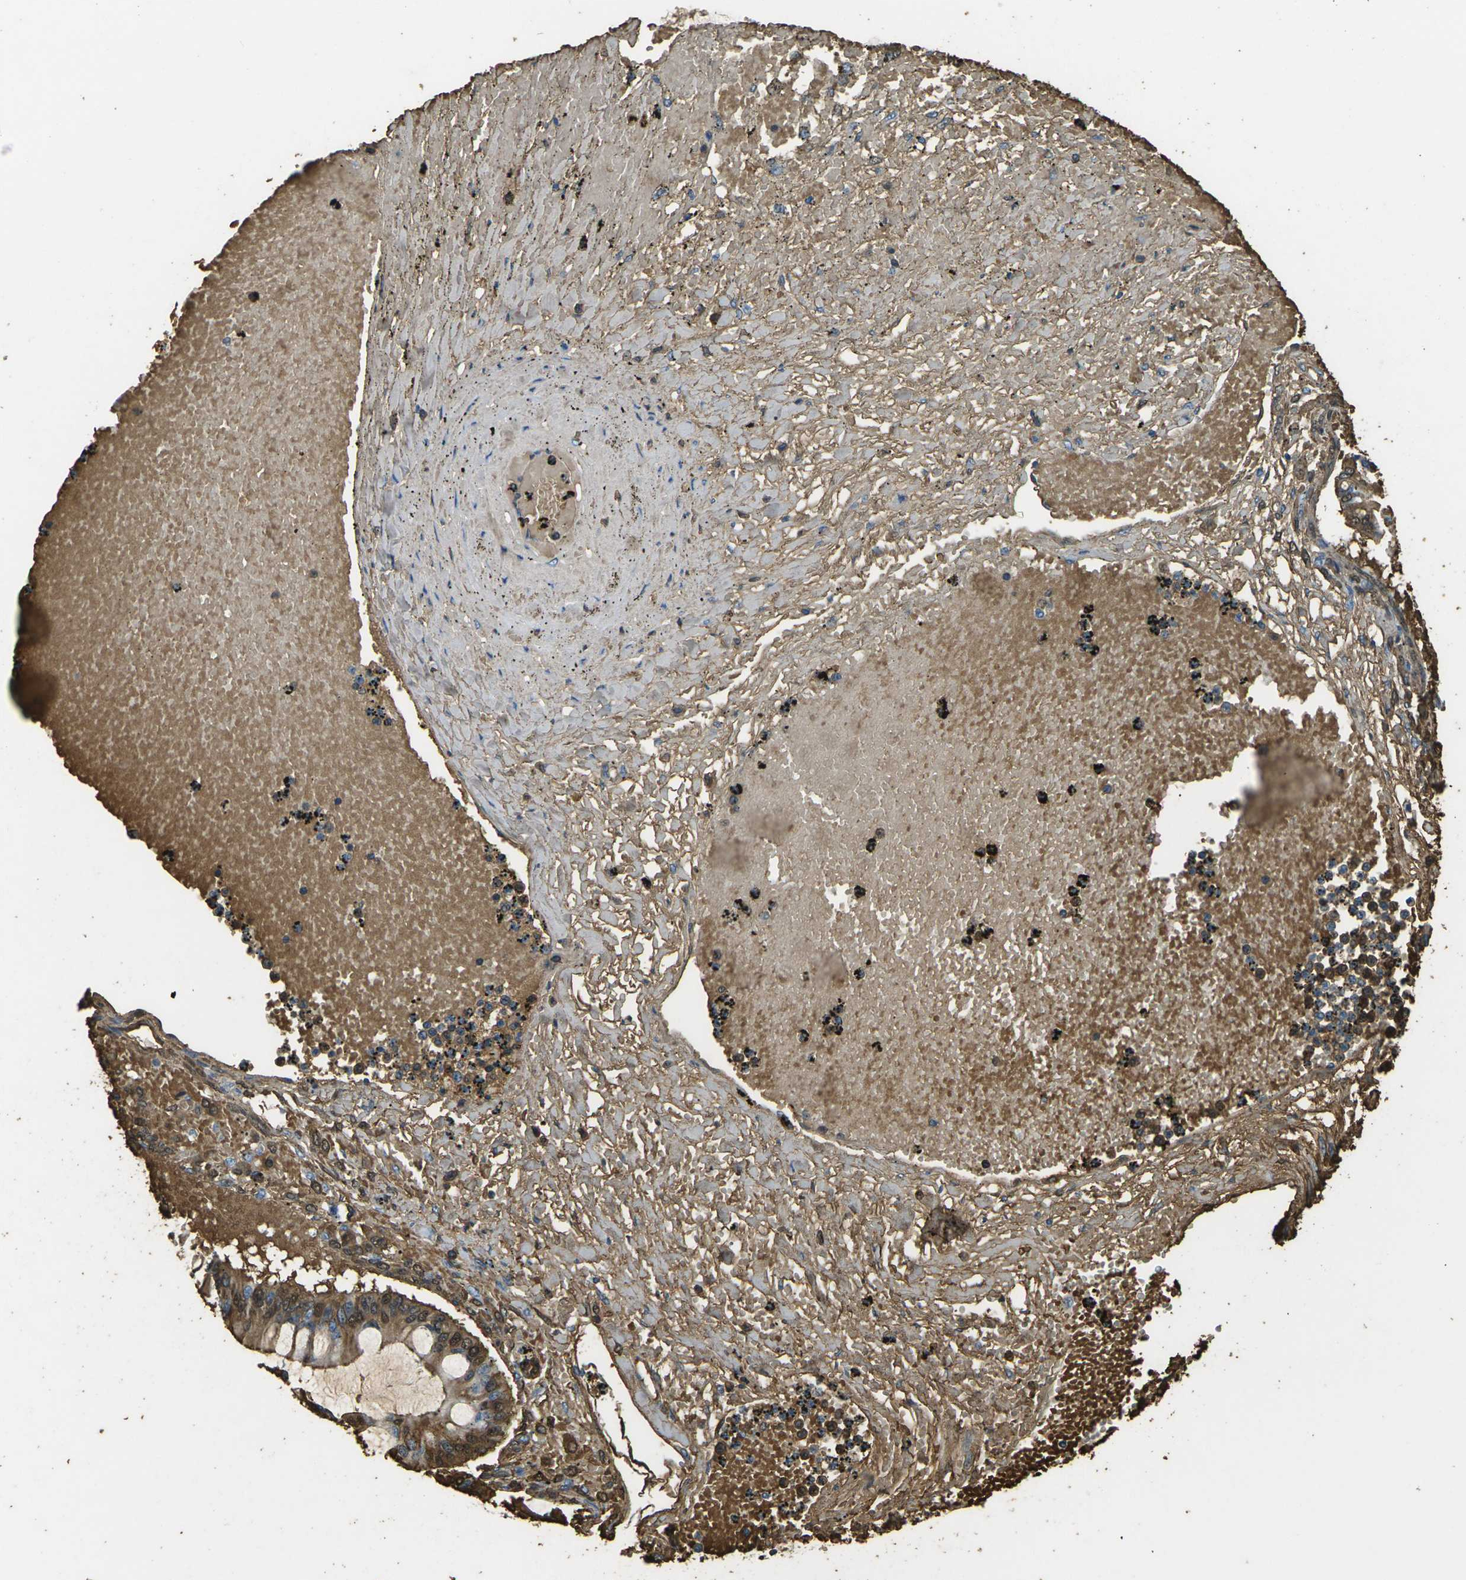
{"staining": {"intensity": "moderate", "quantity": ">75%", "location": "cytoplasmic/membranous,nuclear"}, "tissue": "ovarian cancer", "cell_type": "Tumor cells", "image_type": "cancer", "snomed": [{"axis": "morphology", "description": "Cystadenocarcinoma, mucinous, NOS"}, {"axis": "topography", "description": "Ovary"}], "caption": "There is medium levels of moderate cytoplasmic/membranous and nuclear positivity in tumor cells of ovarian cancer, as demonstrated by immunohistochemical staining (brown color).", "gene": "HBB", "patient": {"sex": "female", "age": 73}}